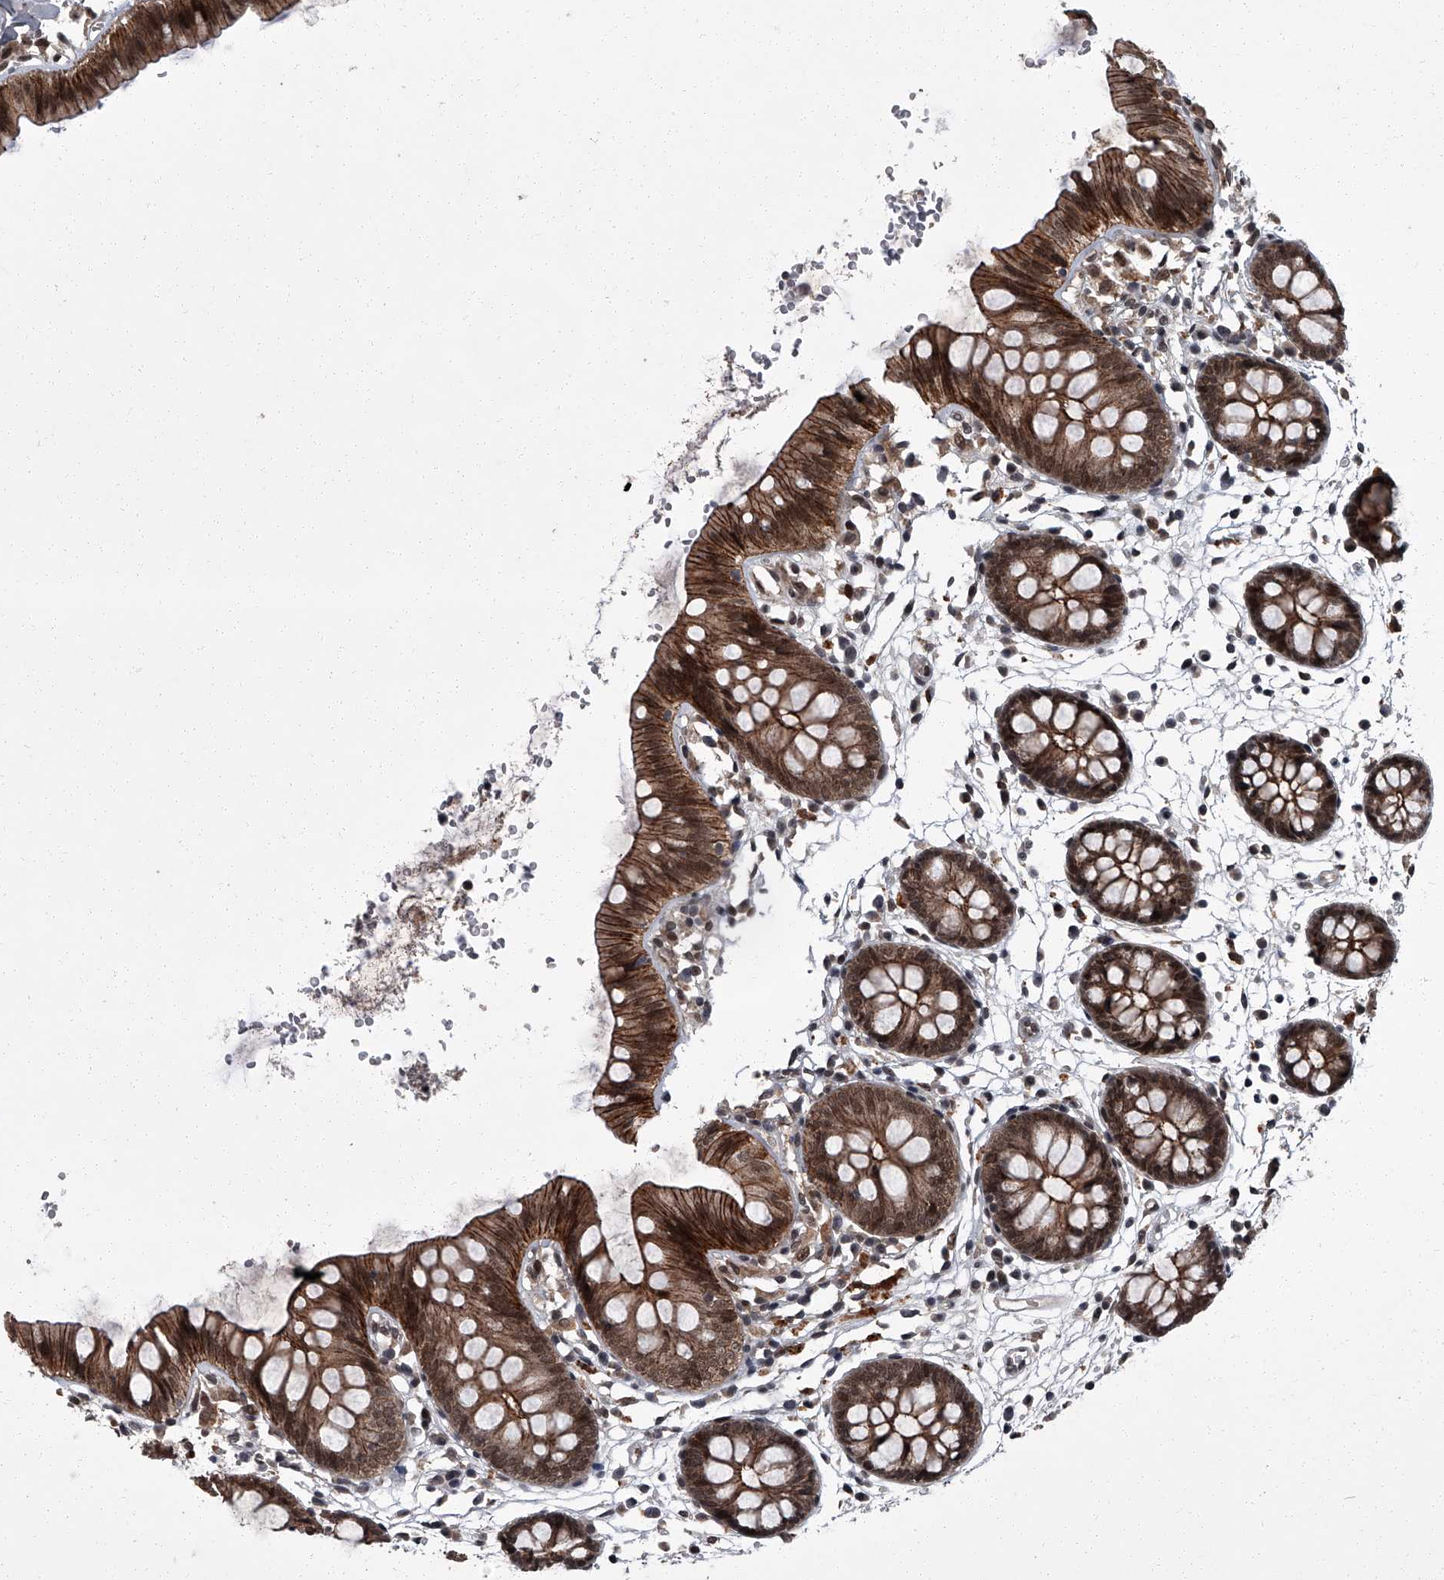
{"staining": {"intensity": "weak", "quantity": "25%-75%", "location": "cytoplasmic/membranous"}, "tissue": "colon", "cell_type": "Endothelial cells", "image_type": "normal", "snomed": [{"axis": "morphology", "description": "Normal tissue, NOS"}, {"axis": "topography", "description": "Colon"}], "caption": "Weak cytoplasmic/membranous protein staining is appreciated in approximately 25%-75% of endothelial cells in colon. The staining was performed using DAB, with brown indicating positive protein expression. Nuclei are stained blue with hematoxylin.", "gene": "ZNF518B", "patient": {"sex": "male", "age": 56}}